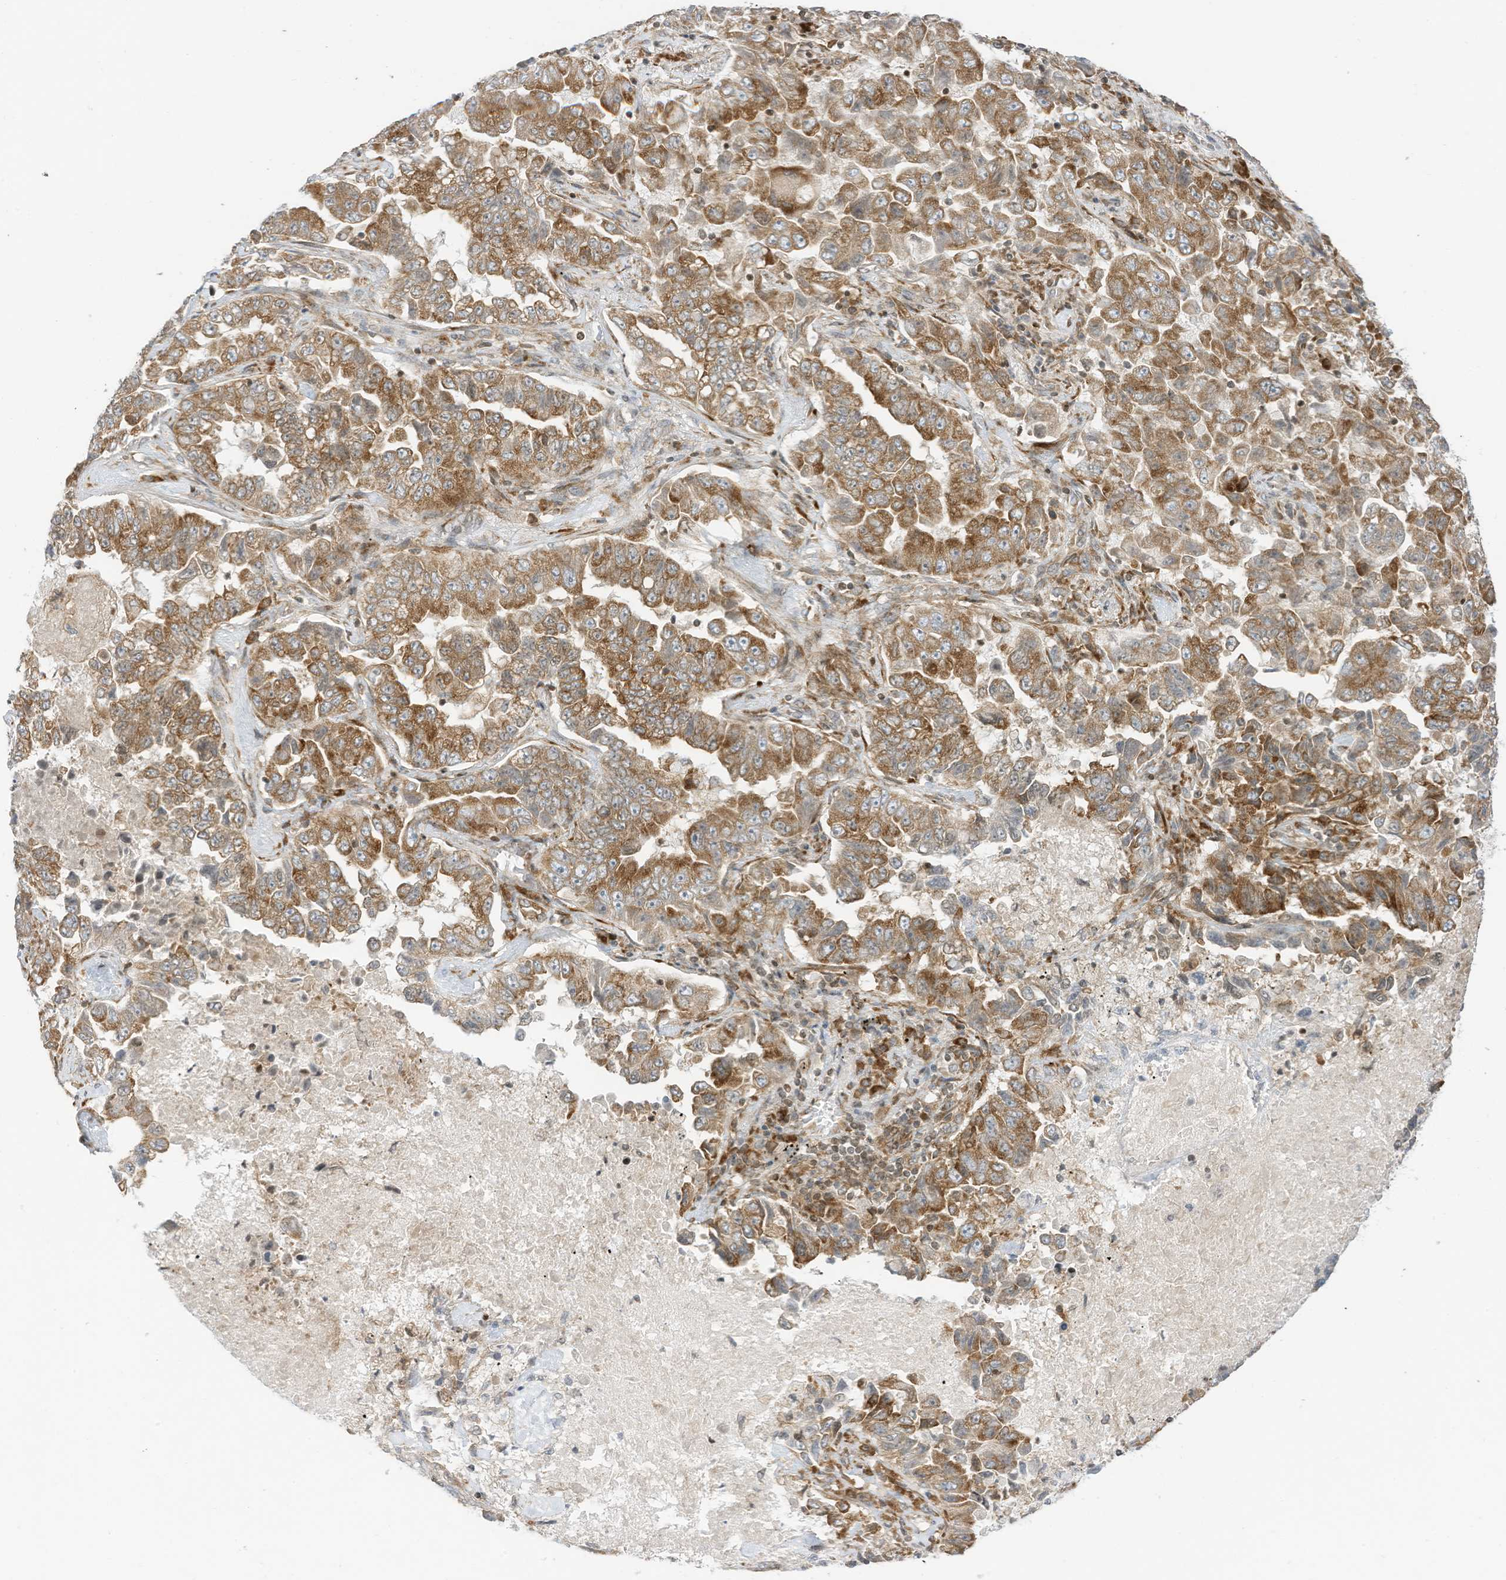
{"staining": {"intensity": "moderate", "quantity": ">75%", "location": "cytoplasmic/membranous"}, "tissue": "lung cancer", "cell_type": "Tumor cells", "image_type": "cancer", "snomed": [{"axis": "morphology", "description": "Adenocarcinoma, NOS"}, {"axis": "topography", "description": "Lung"}], "caption": "Immunohistochemistry (IHC) photomicrograph of neoplastic tissue: human lung adenocarcinoma stained using immunohistochemistry exhibits medium levels of moderate protein expression localized specifically in the cytoplasmic/membranous of tumor cells, appearing as a cytoplasmic/membranous brown color.", "gene": "EDF1", "patient": {"sex": "female", "age": 51}}